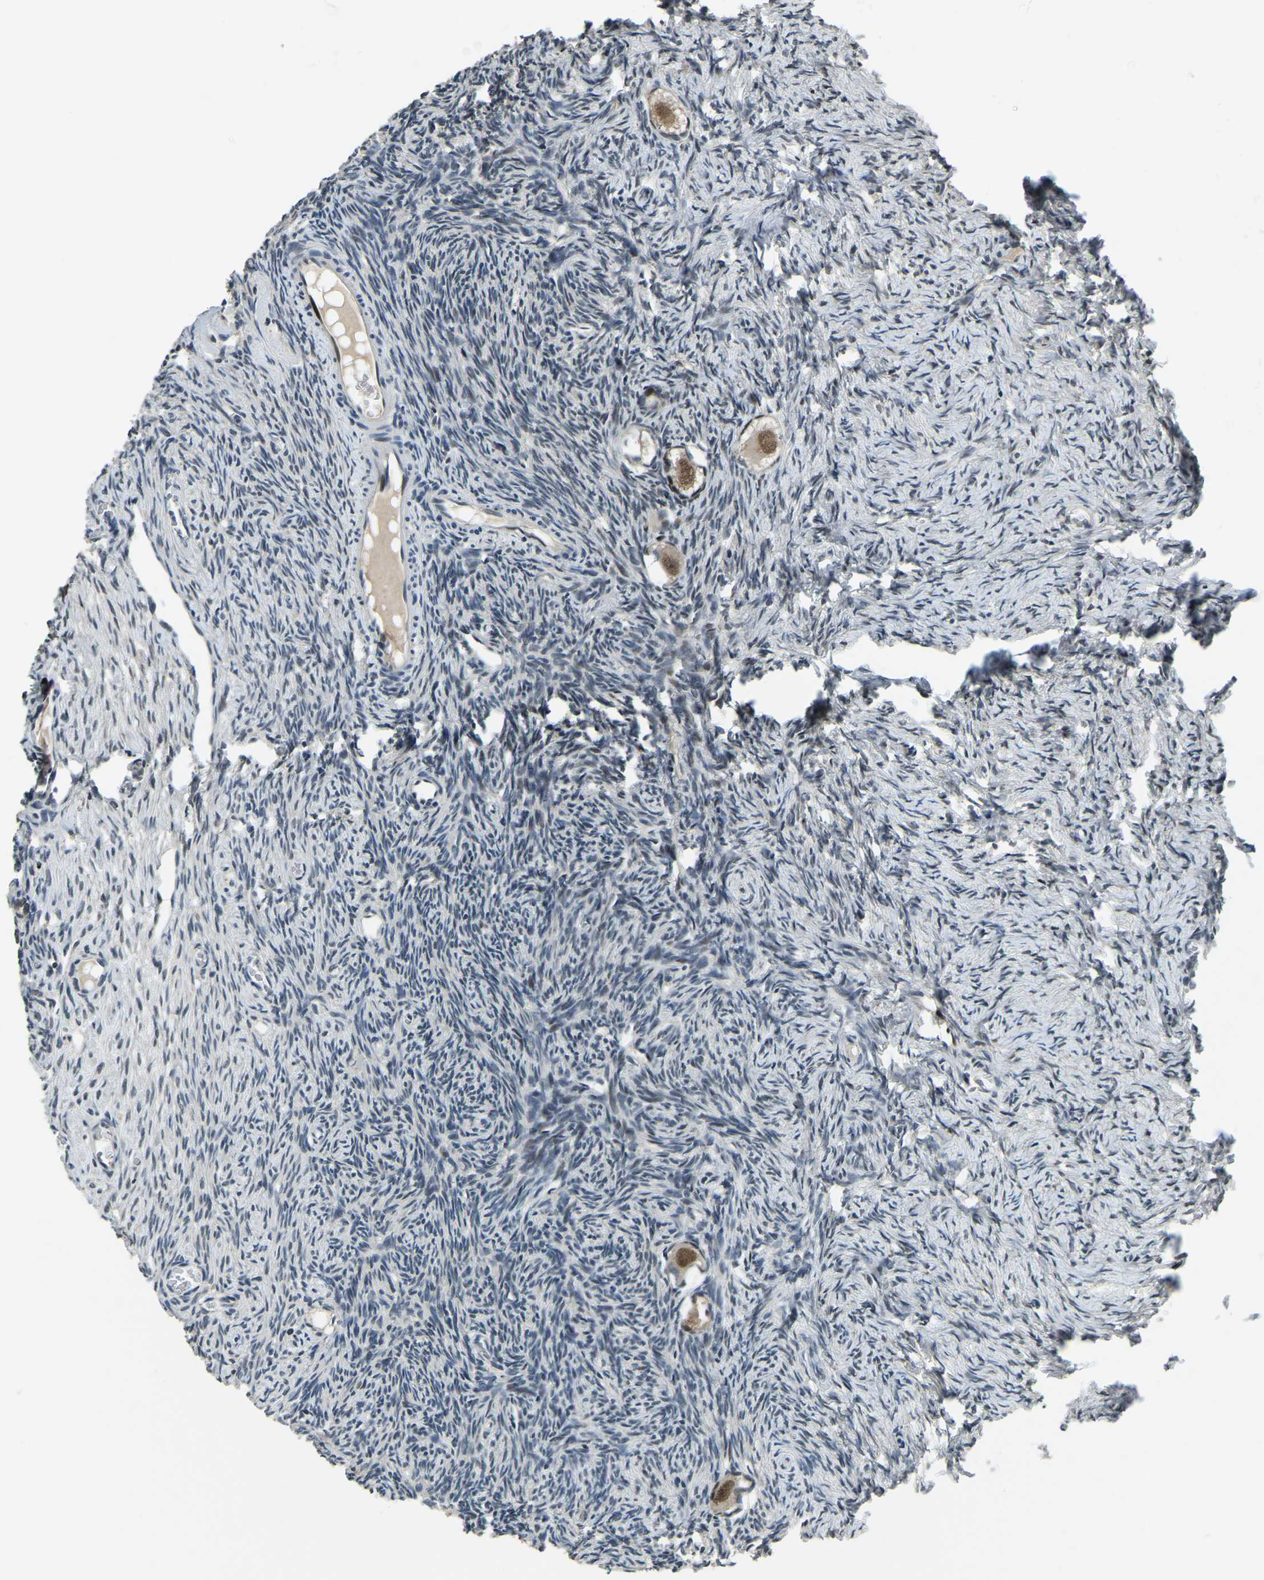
{"staining": {"intensity": "moderate", "quantity": ">75%", "location": "nuclear"}, "tissue": "ovary", "cell_type": "Follicle cells", "image_type": "normal", "snomed": [{"axis": "morphology", "description": "Normal tissue, NOS"}, {"axis": "topography", "description": "Ovary"}], "caption": "DAB (3,3'-diaminobenzidine) immunohistochemical staining of normal human ovary shows moderate nuclear protein expression in about >75% of follicle cells. (IHC, brightfield microscopy, high magnification).", "gene": "ING2", "patient": {"sex": "female", "age": 27}}